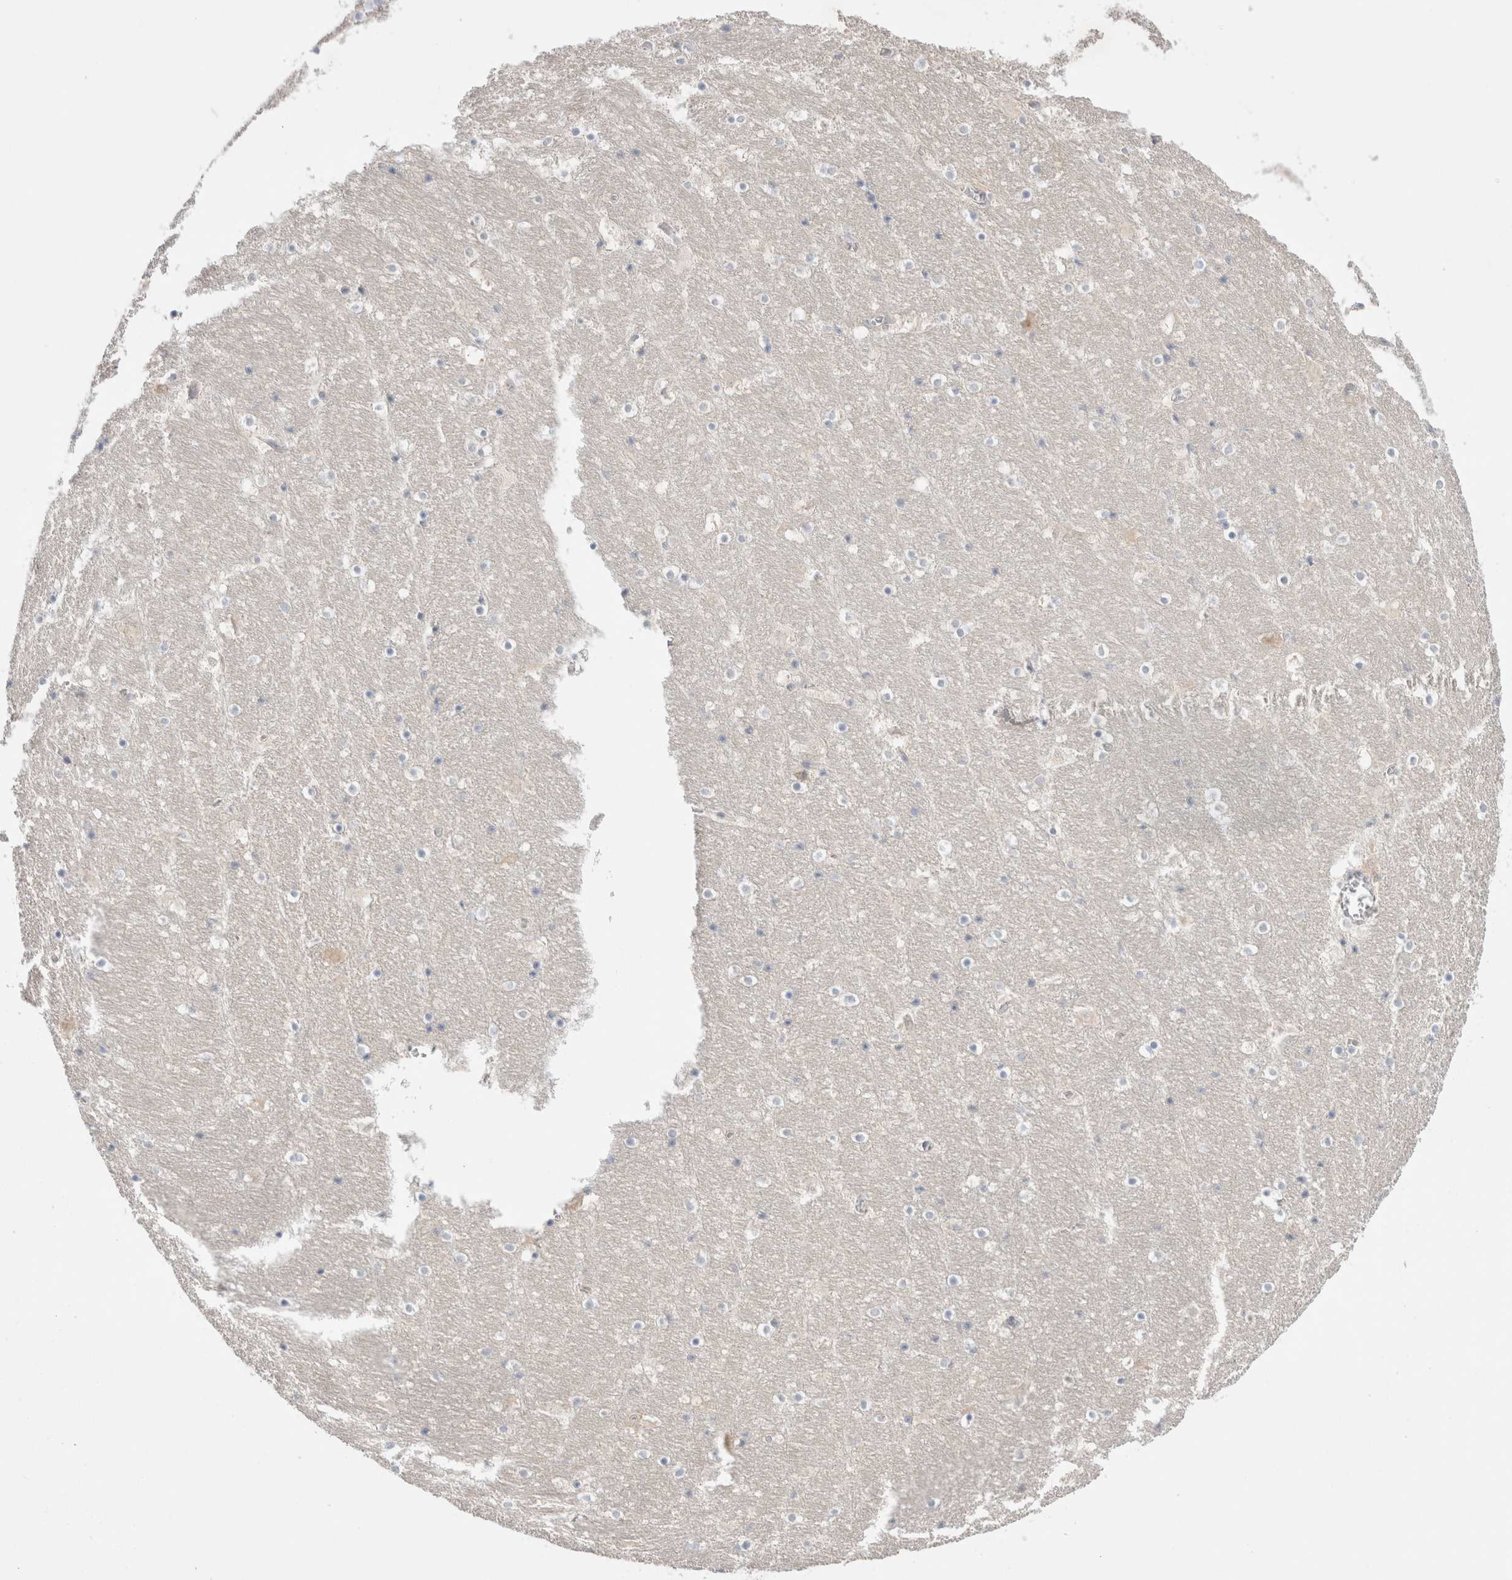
{"staining": {"intensity": "weak", "quantity": "<25%", "location": "cytoplasmic/membranous"}, "tissue": "hippocampus", "cell_type": "Glial cells", "image_type": "normal", "snomed": [{"axis": "morphology", "description": "Normal tissue, NOS"}, {"axis": "topography", "description": "Hippocampus"}], "caption": "Glial cells are negative for brown protein staining in unremarkable hippocampus. (DAB (3,3'-diaminobenzidine) immunohistochemistry, high magnification).", "gene": "RBM12B", "patient": {"sex": "male", "age": 45}}